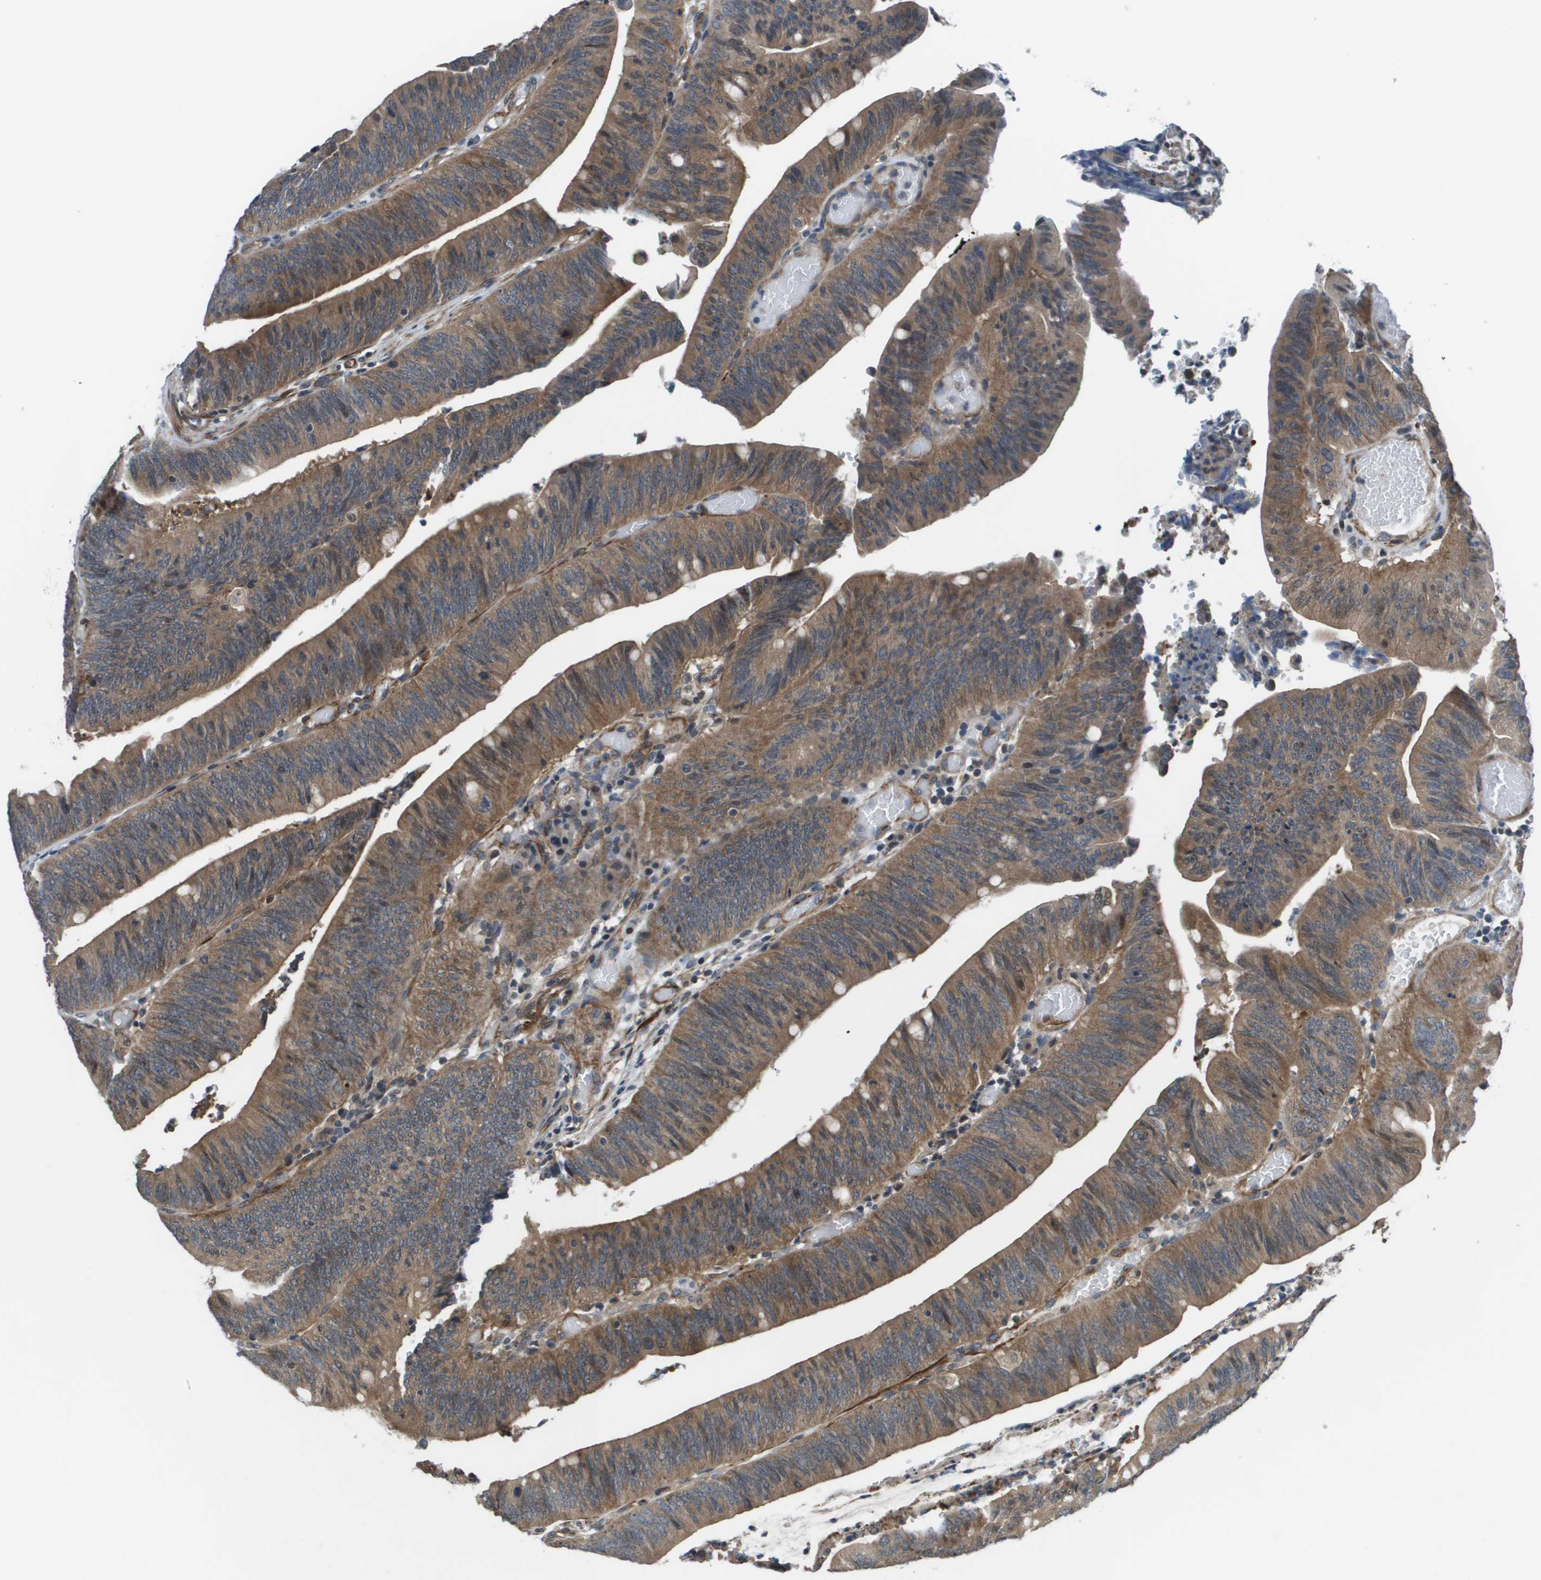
{"staining": {"intensity": "moderate", "quantity": ">75%", "location": "cytoplasmic/membranous"}, "tissue": "colorectal cancer", "cell_type": "Tumor cells", "image_type": "cancer", "snomed": [{"axis": "morphology", "description": "Normal tissue, NOS"}, {"axis": "morphology", "description": "Adenocarcinoma, NOS"}, {"axis": "topography", "description": "Rectum"}], "caption": "An image showing moderate cytoplasmic/membranous expression in approximately >75% of tumor cells in colorectal cancer, as visualized by brown immunohistochemical staining.", "gene": "ENPP5", "patient": {"sex": "female", "age": 66}}